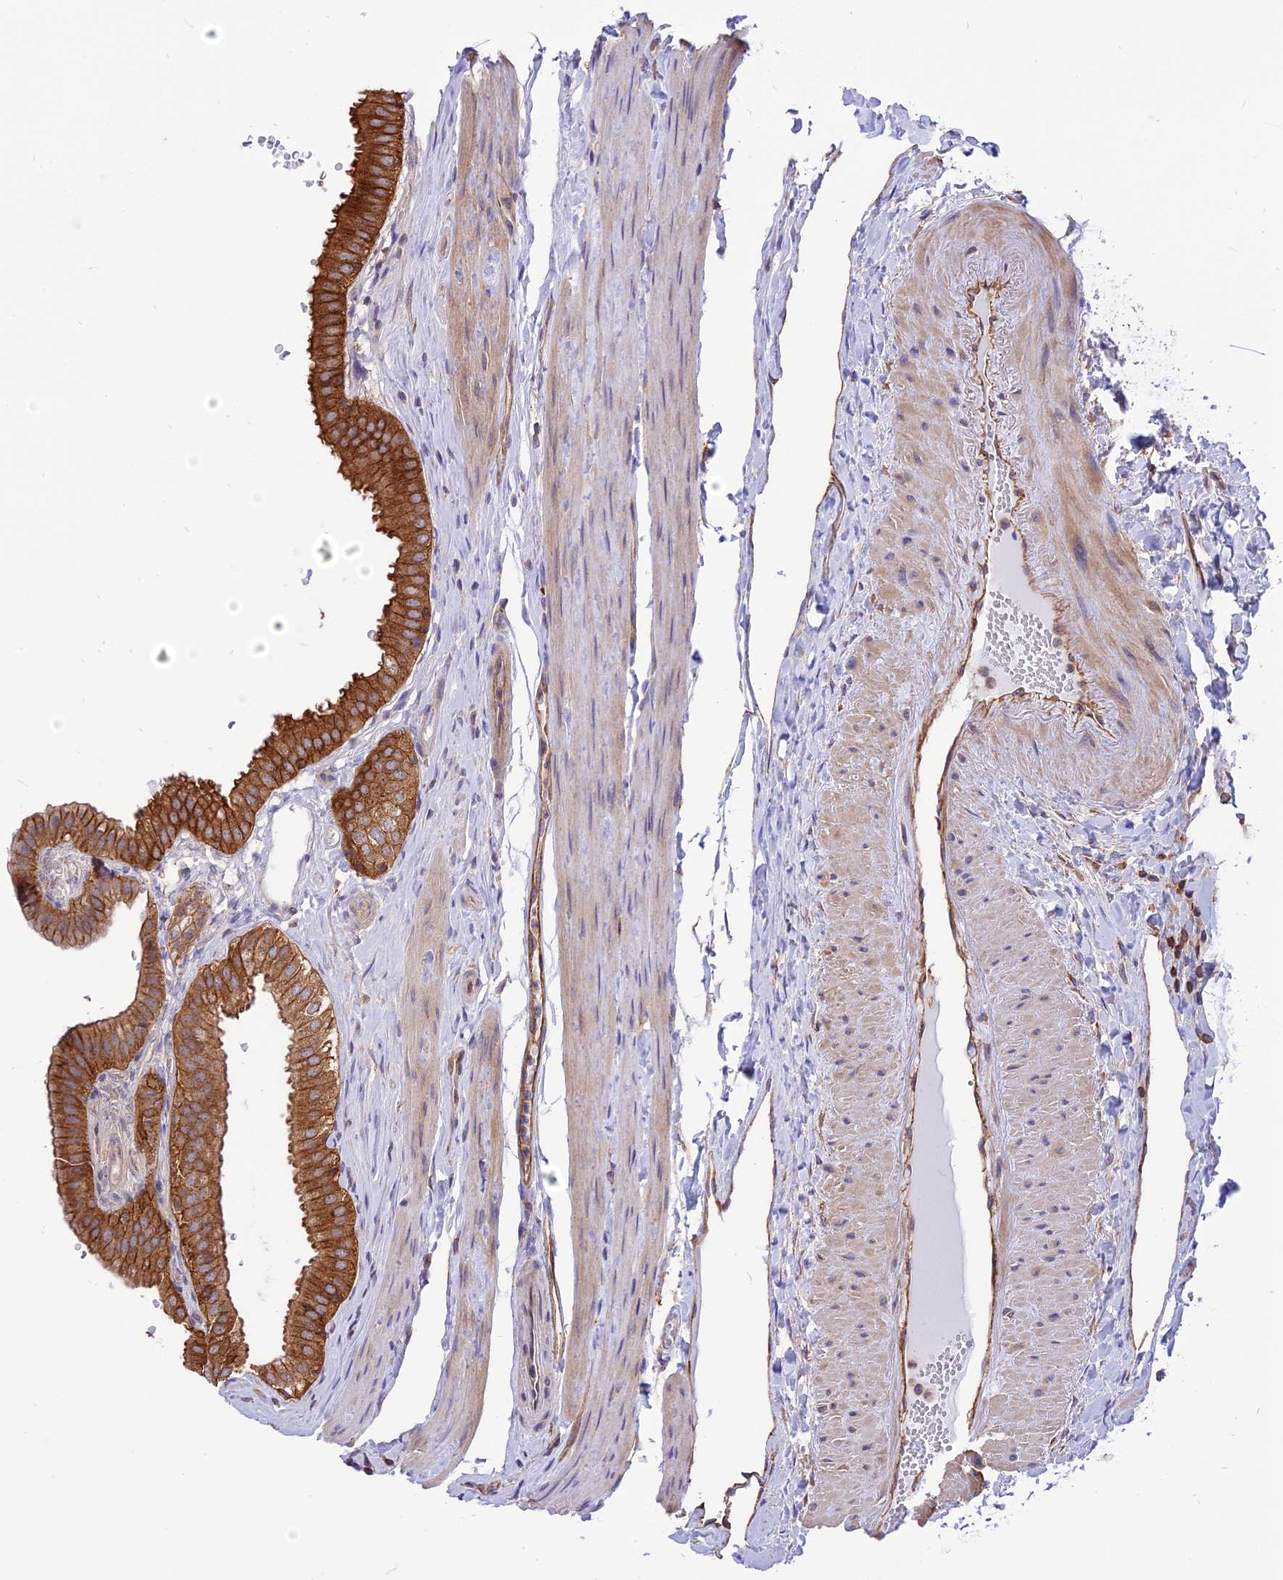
{"staining": {"intensity": "strong", "quantity": ">75%", "location": "cytoplasmic/membranous"}, "tissue": "gallbladder", "cell_type": "Glandular cells", "image_type": "normal", "snomed": [{"axis": "morphology", "description": "Normal tissue, NOS"}, {"axis": "topography", "description": "Gallbladder"}], "caption": "Immunohistochemistry (IHC) micrograph of normal human gallbladder stained for a protein (brown), which exhibits high levels of strong cytoplasmic/membranous positivity in approximately >75% of glandular cells.", "gene": "SEPTIN9", "patient": {"sex": "female", "age": 61}}